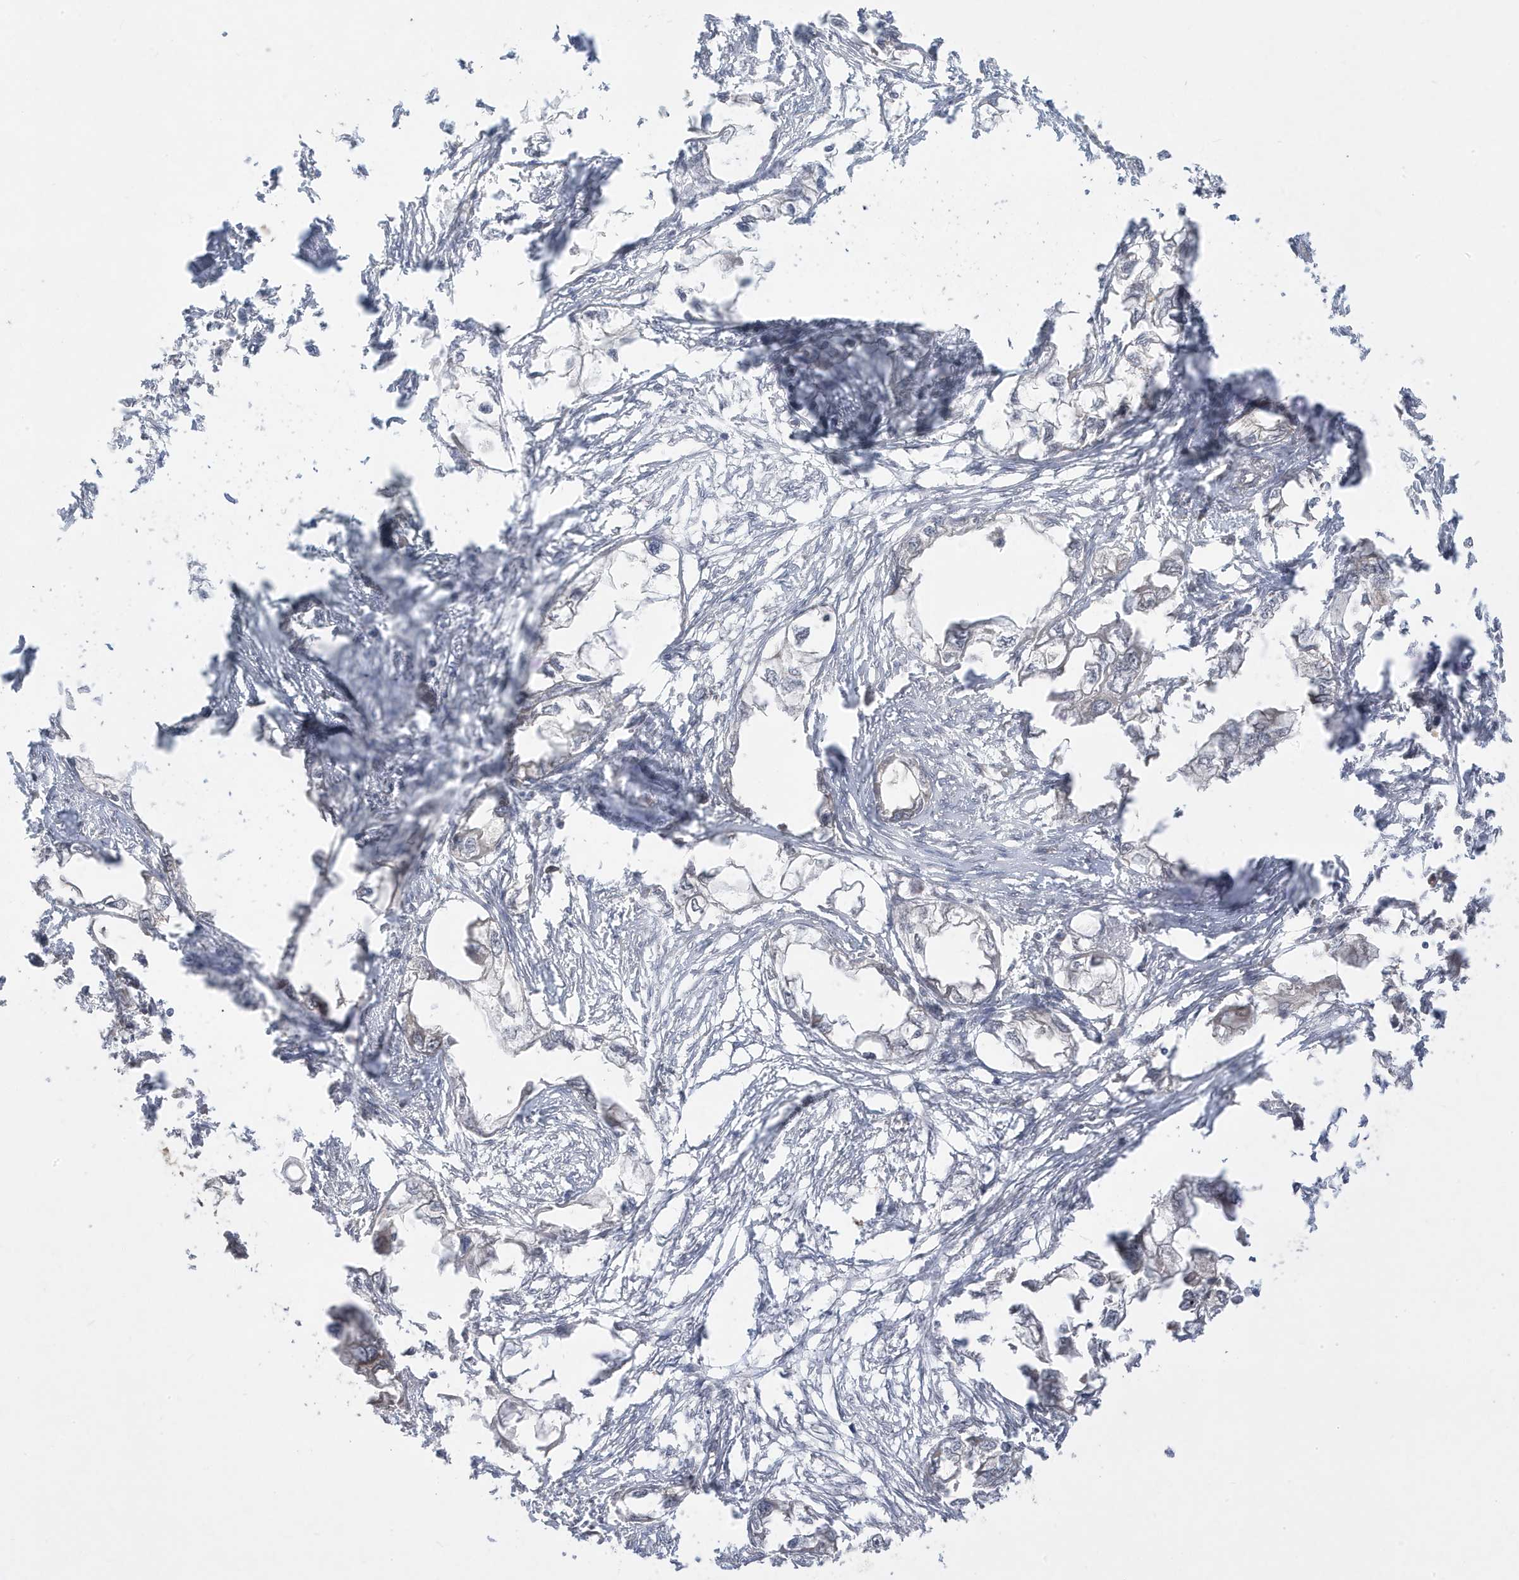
{"staining": {"intensity": "negative", "quantity": "none", "location": "none"}, "tissue": "endometrial cancer", "cell_type": "Tumor cells", "image_type": "cancer", "snomed": [{"axis": "morphology", "description": "Adenocarcinoma, NOS"}, {"axis": "morphology", "description": "Adenocarcinoma, metastatic, NOS"}, {"axis": "topography", "description": "Adipose tissue"}, {"axis": "topography", "description": "Endometrium"}], "caption": "IHC image of neoplastic tissue: endometrial cancer (metastatic adenocarcinoma) stained with DAB (3,3'-diaminobenzidine) shows no significant protein positivity in tumor cells. The staining is performed using DAB (3,3'-diaminobenzidine) brown chromogen with nuclei counter-stained in using hematoxylin.", "gene": "DNAJC12", "patient": {"sex": "female", "age": 67}}